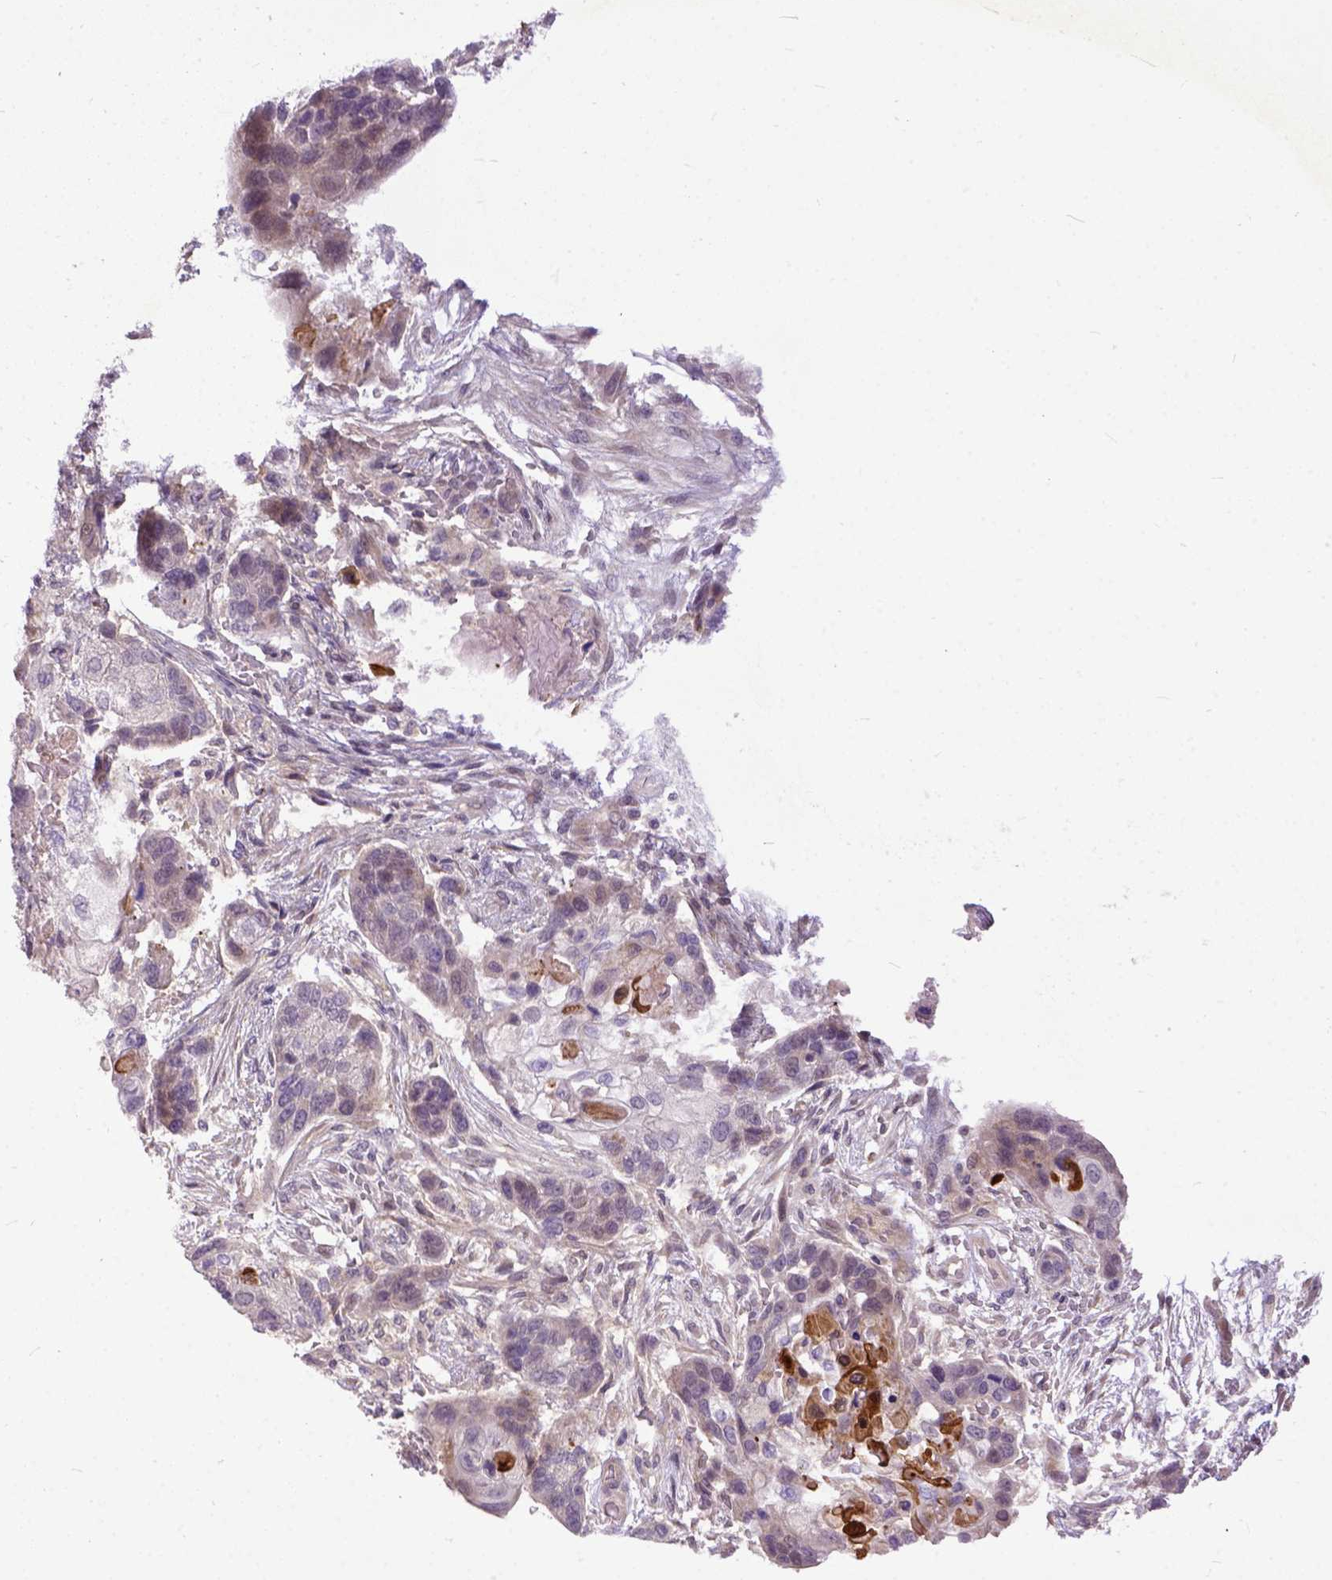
{"staining": {"intensity": "negative", "quantity": "none", "location": "none"}, "tissue": "lung cancer", "cell_type": "Tumor cells", "image_type": "cancer", "snomed": [{"axis": "morphology", "description": "Squamous cell carcinoma, NOS"}, {"axis": "topography", "description": "Lung"}], "caption": "The histopathology image shows no staining of tumor cells in lung squamous cell carcinoma.", "gene": "CPNE1", "patient": {"sex": "male", "age": 69}}